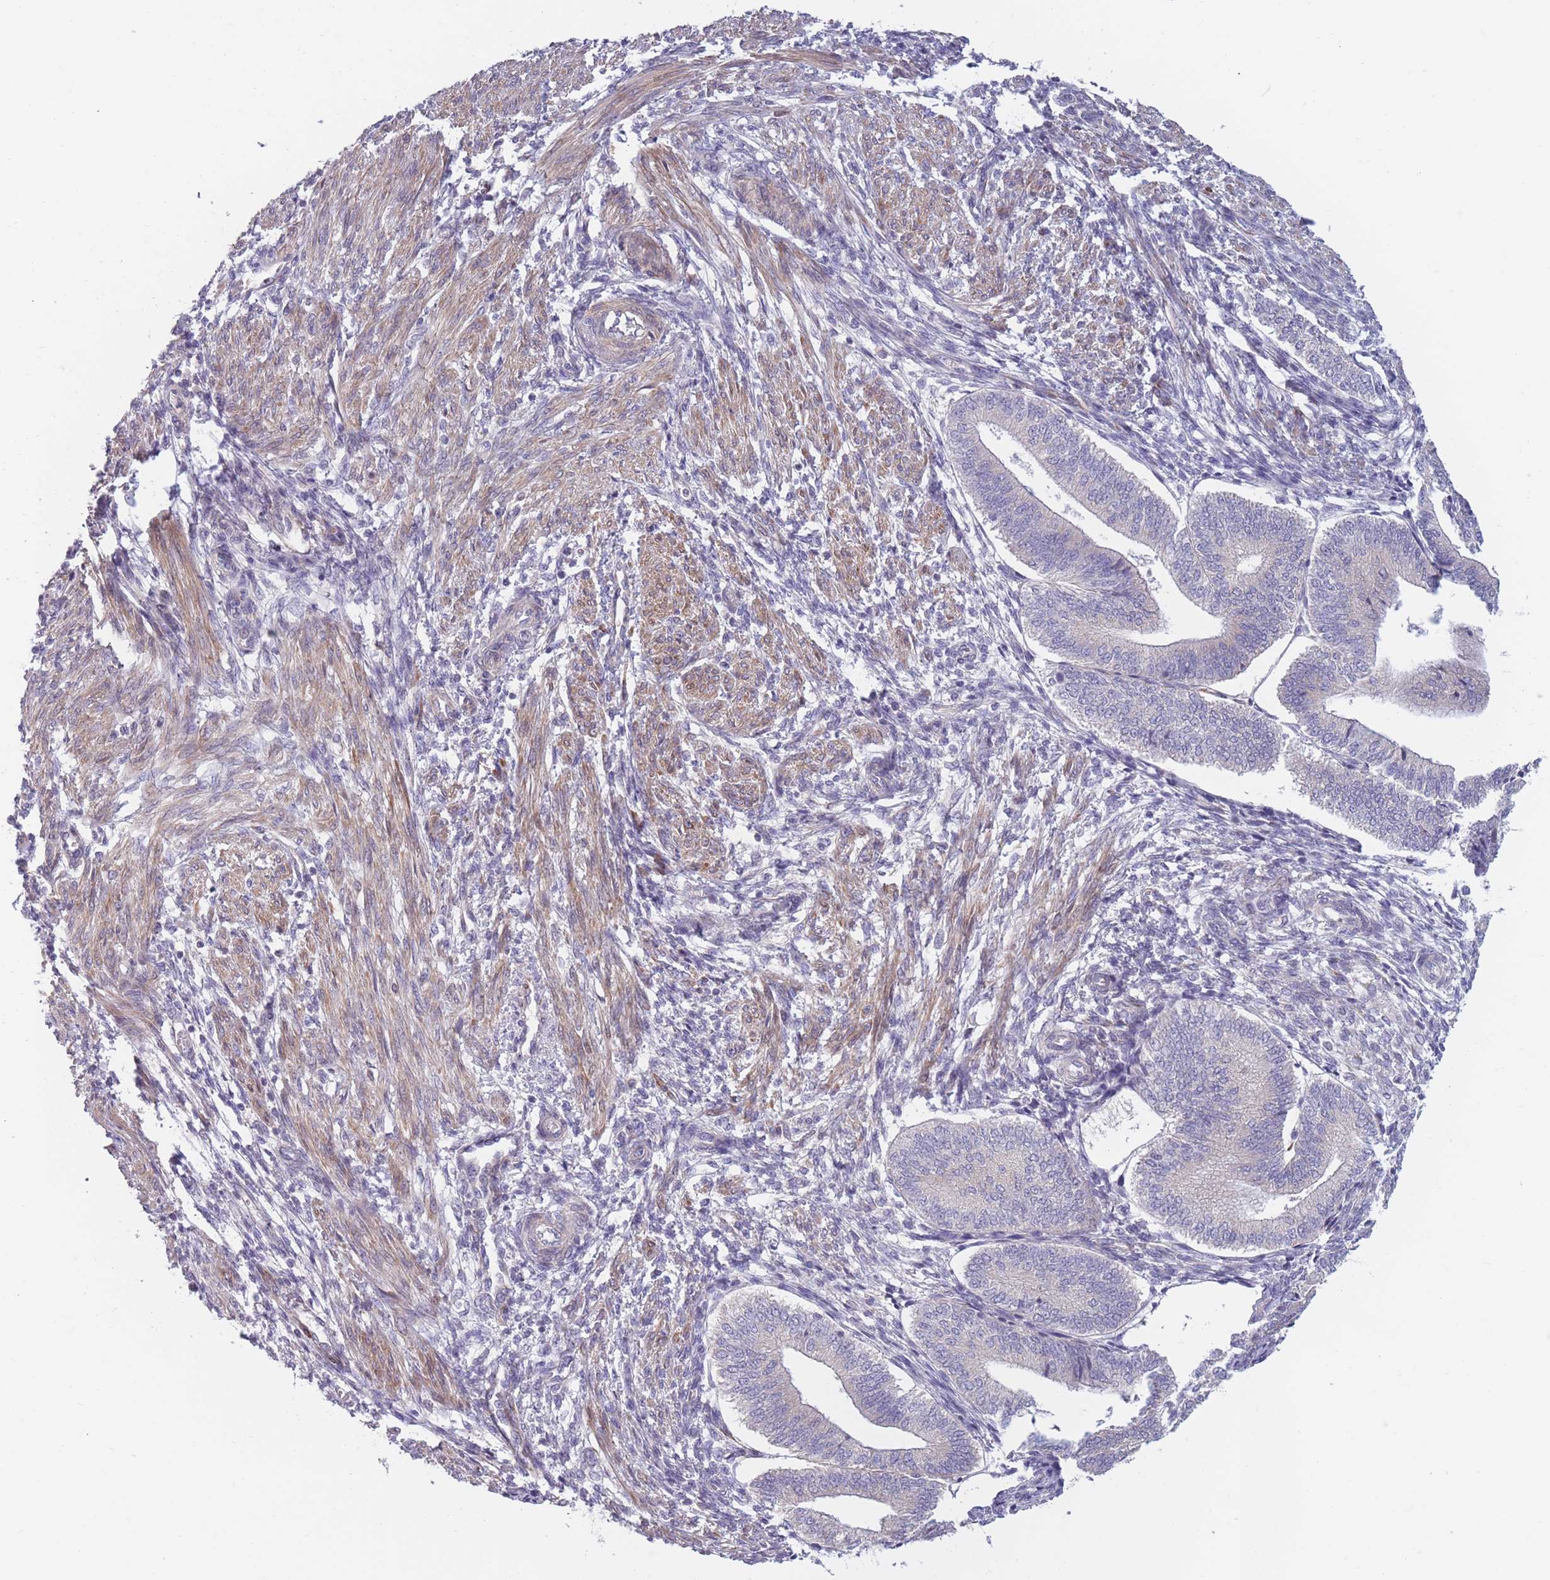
{"staining": {"intensity": "weak", "quantity": "<25%", "location": "cytoplasmic/membranous"}, "tissue": "endometrium", "cell_type": "Cells in endometrial stroma", "image_type": "normal", "snomed": [{"axis": "morphology", "description": "Normal tissue, NOS"}, {"axis": "topography", "description": "Endometrium"}], "caption": "Immunohistochemical staining of normal endometrium displays no significant positivity in cells in endometrial stroma. (Stains: DAB (3,3'-diaminobenzidine) IHC with hematoxylin counter stain, Microscopy: brightfield microscopy at high magnification).", "gene": "CCNQ", "patient": {"sex": "female", "age": 34}}